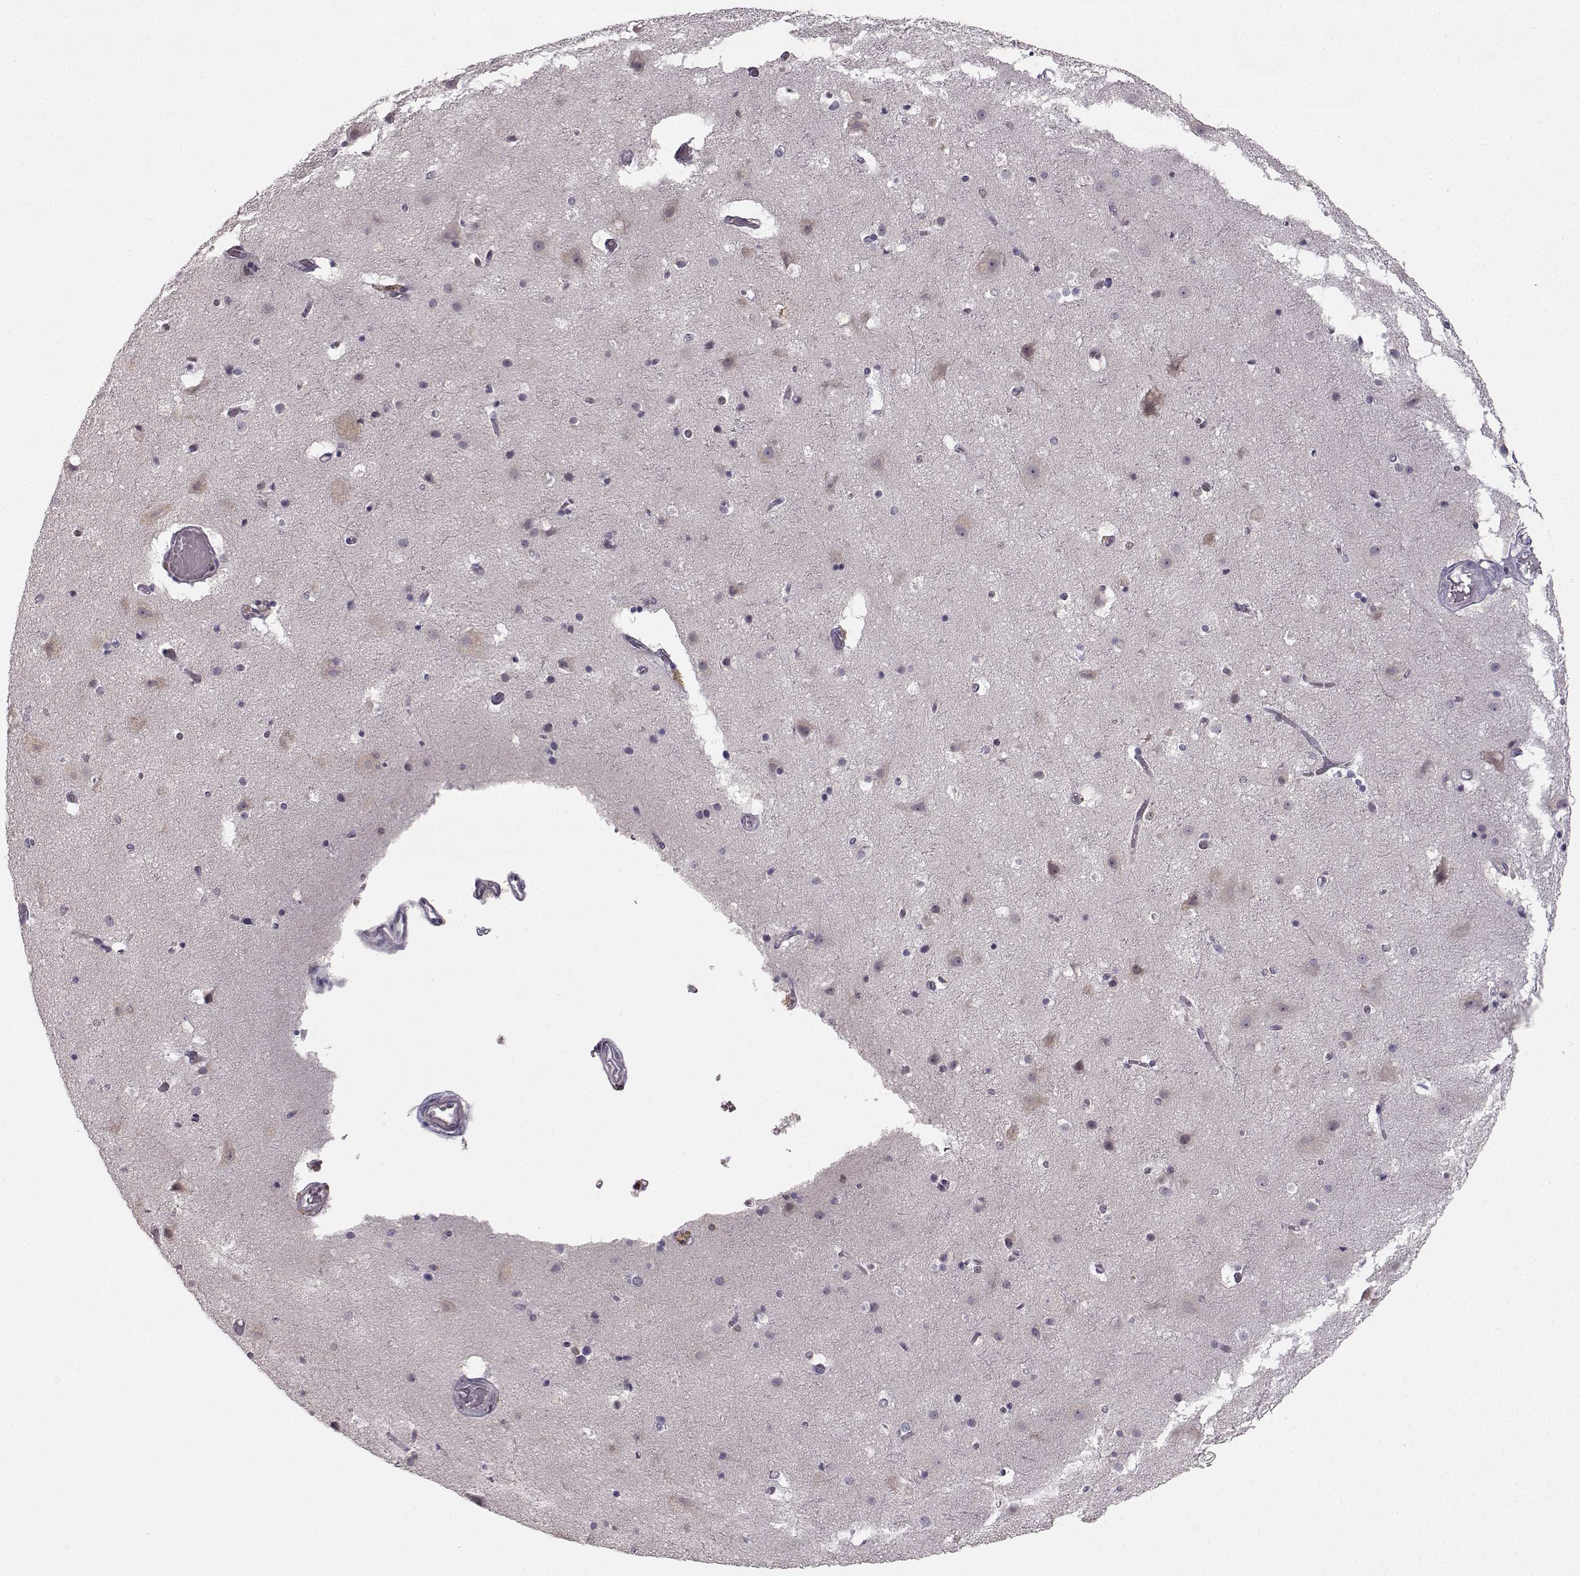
{"staining": {"intensity": "negative", "quantity": "none", "location": "none"}, "tissue": "cerebral cortex", "cell_type": "Endothelial cells", "image_type": "normal", "snomed": [{"axis": "morphology", "description": "Normal tissue, NOS"}, {"axis": "topography", "description": "Cerebral cortex"}], "caption": "An immunohistochemistry photomicrograph of normal cerebral cortex is shown. There is no staining in endothelial cells of cerebral cortex.", "gene": "SPAG17", "patient": {"sex": "female", "age": 52}}